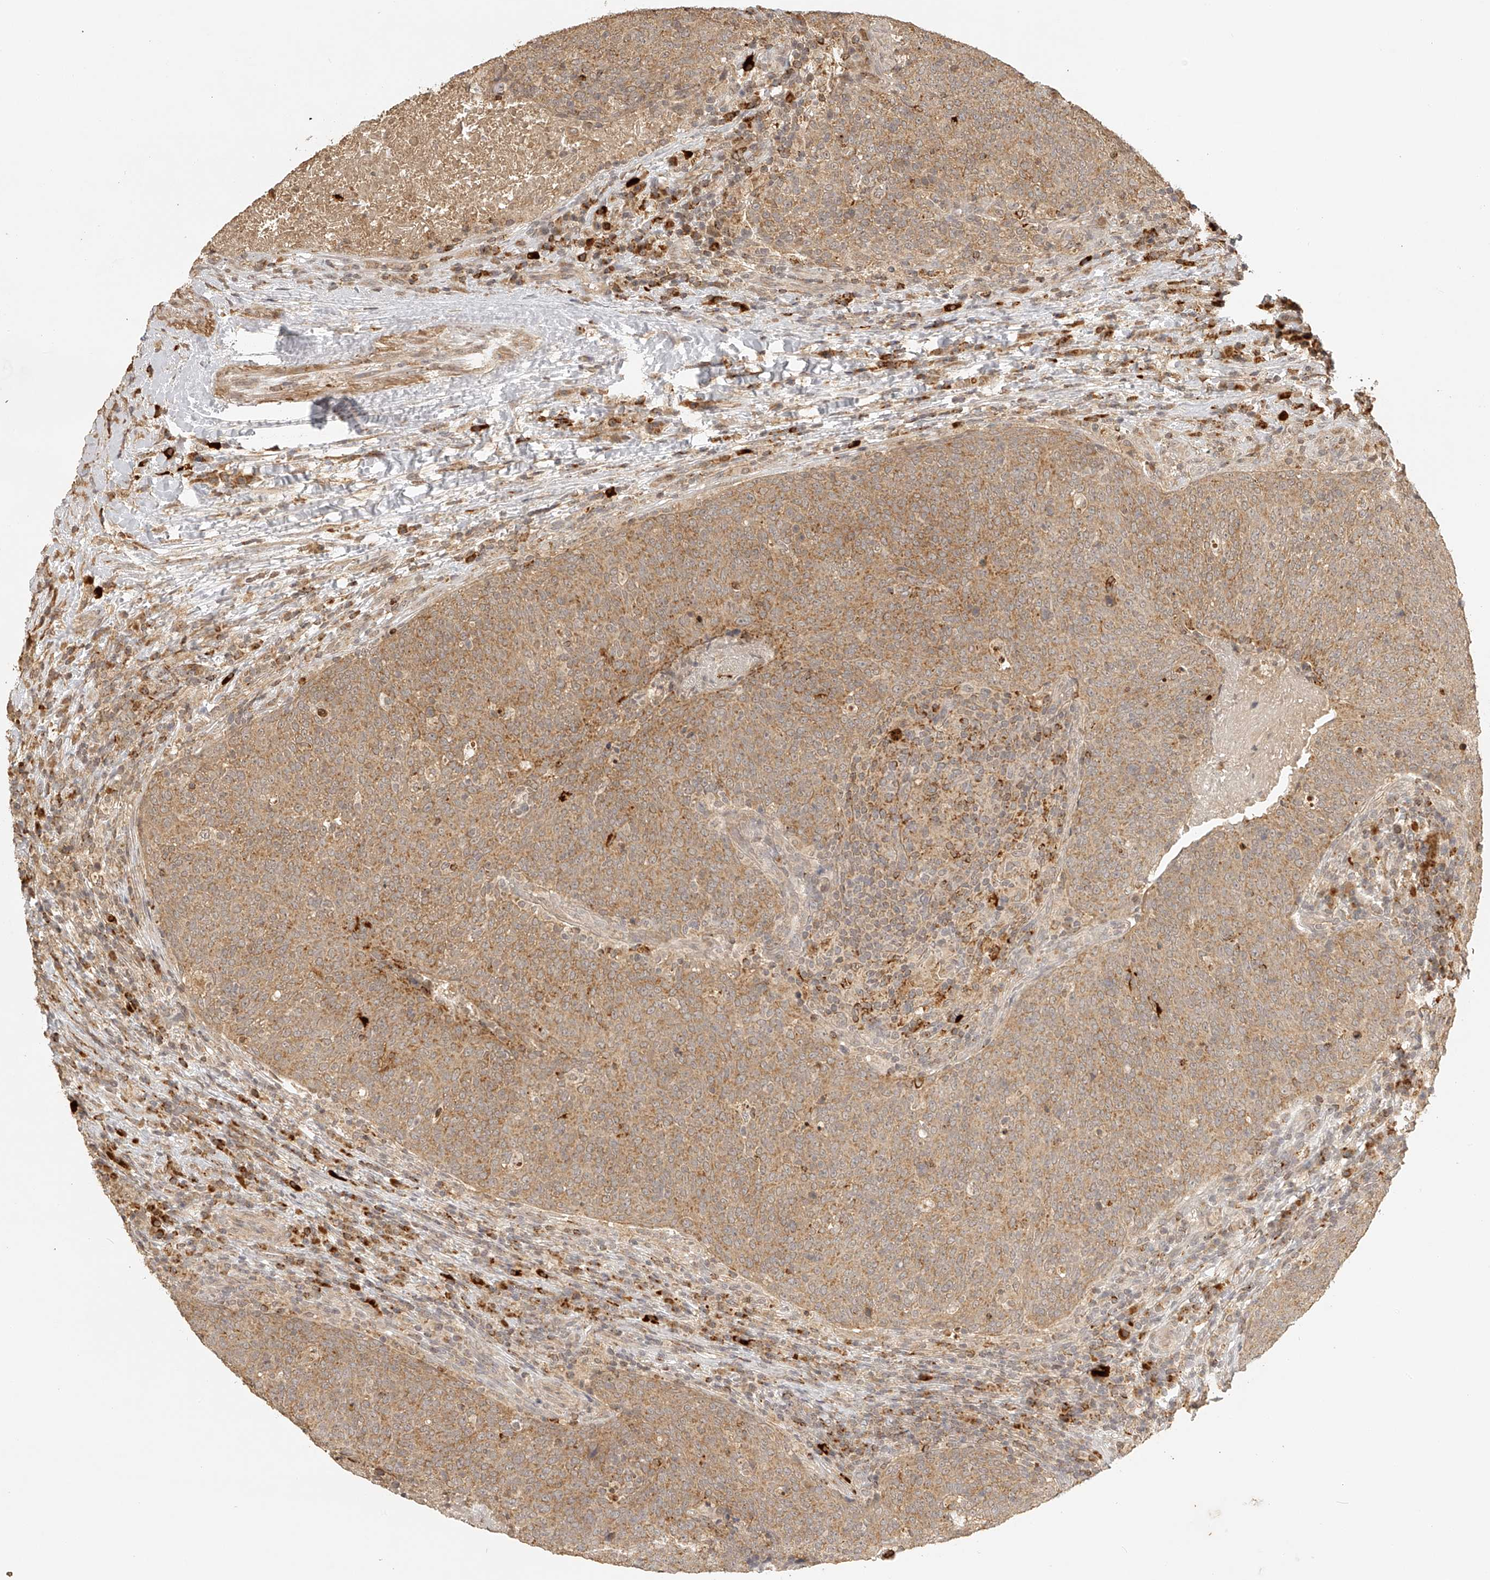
{"staining": {"intensity": "moderate", "quantity": ">75%", "location": "cytoplasmic/membranous"}, "tissue": "head and neck cancer", "cell_type": "Tumor cells", "image_type": "cancer", "snomed": [{"axis": "morphology", "description": "Squamous cell carcinoma, NOS"}, {"axis": "morphology", "description": "Squamous cell carcinoma, metastatic, NOS"}, {"axis": "topography", "description": "Lymph node"}, {"axis": "topography", "description": "Head-Neck"}], "caption": "An immunohistochemistry photomicrograph of neoplastic tissue is shown. Protein staining in brown highlights moderate cytoplasmic/membranous positivity in head and neck cancer (squamous cell carcinoma) within tumor cells.", "gene": "BCL2L11", "patient": {"sex": "male", "age": 62}}